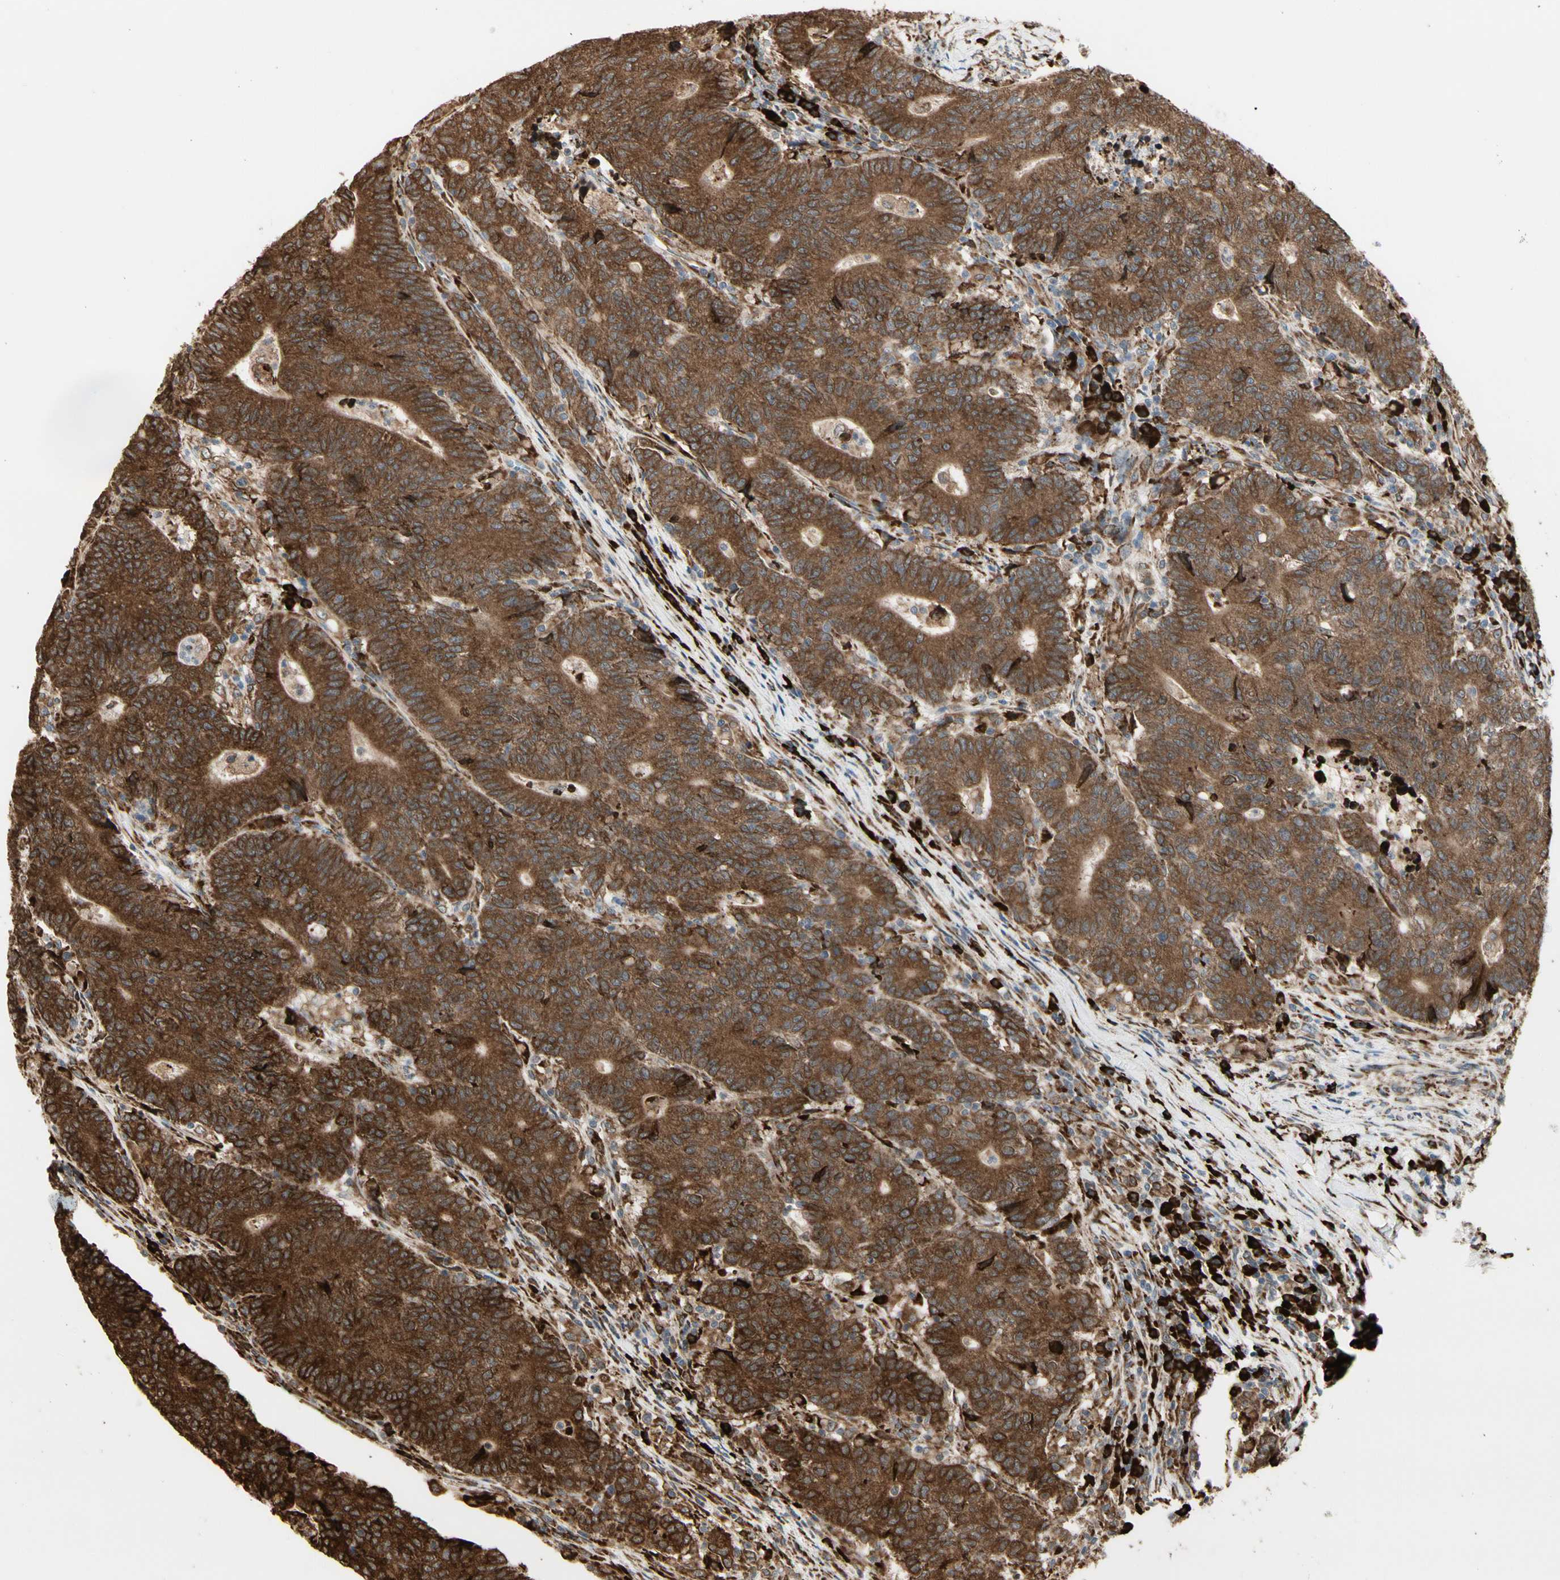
{"staining": {"intensity": "strong", "quantity": ">75%", "location": "cytoplasmic/membranous"}, "tissue": "colorectal cancer", "cell_type": "Tumor cells", "image_type": "cancer", "snomed": [{"axis": "morphology", "description": "Normal tissue, NOS"}, {"axis": "morphology", "description": "Adenocarcinoma, NOS"}, {"axis": "topography", "description": "Colon"}], "caption": "High-power microscopy captured an IHC image of adenocarcinoma (colorectal), revealing strong cytoplasmic/membranous staining in approximately >75% of tumor cells.", "gene": "HSP90B1", "patient": {"sex": "female", "age": 75}}